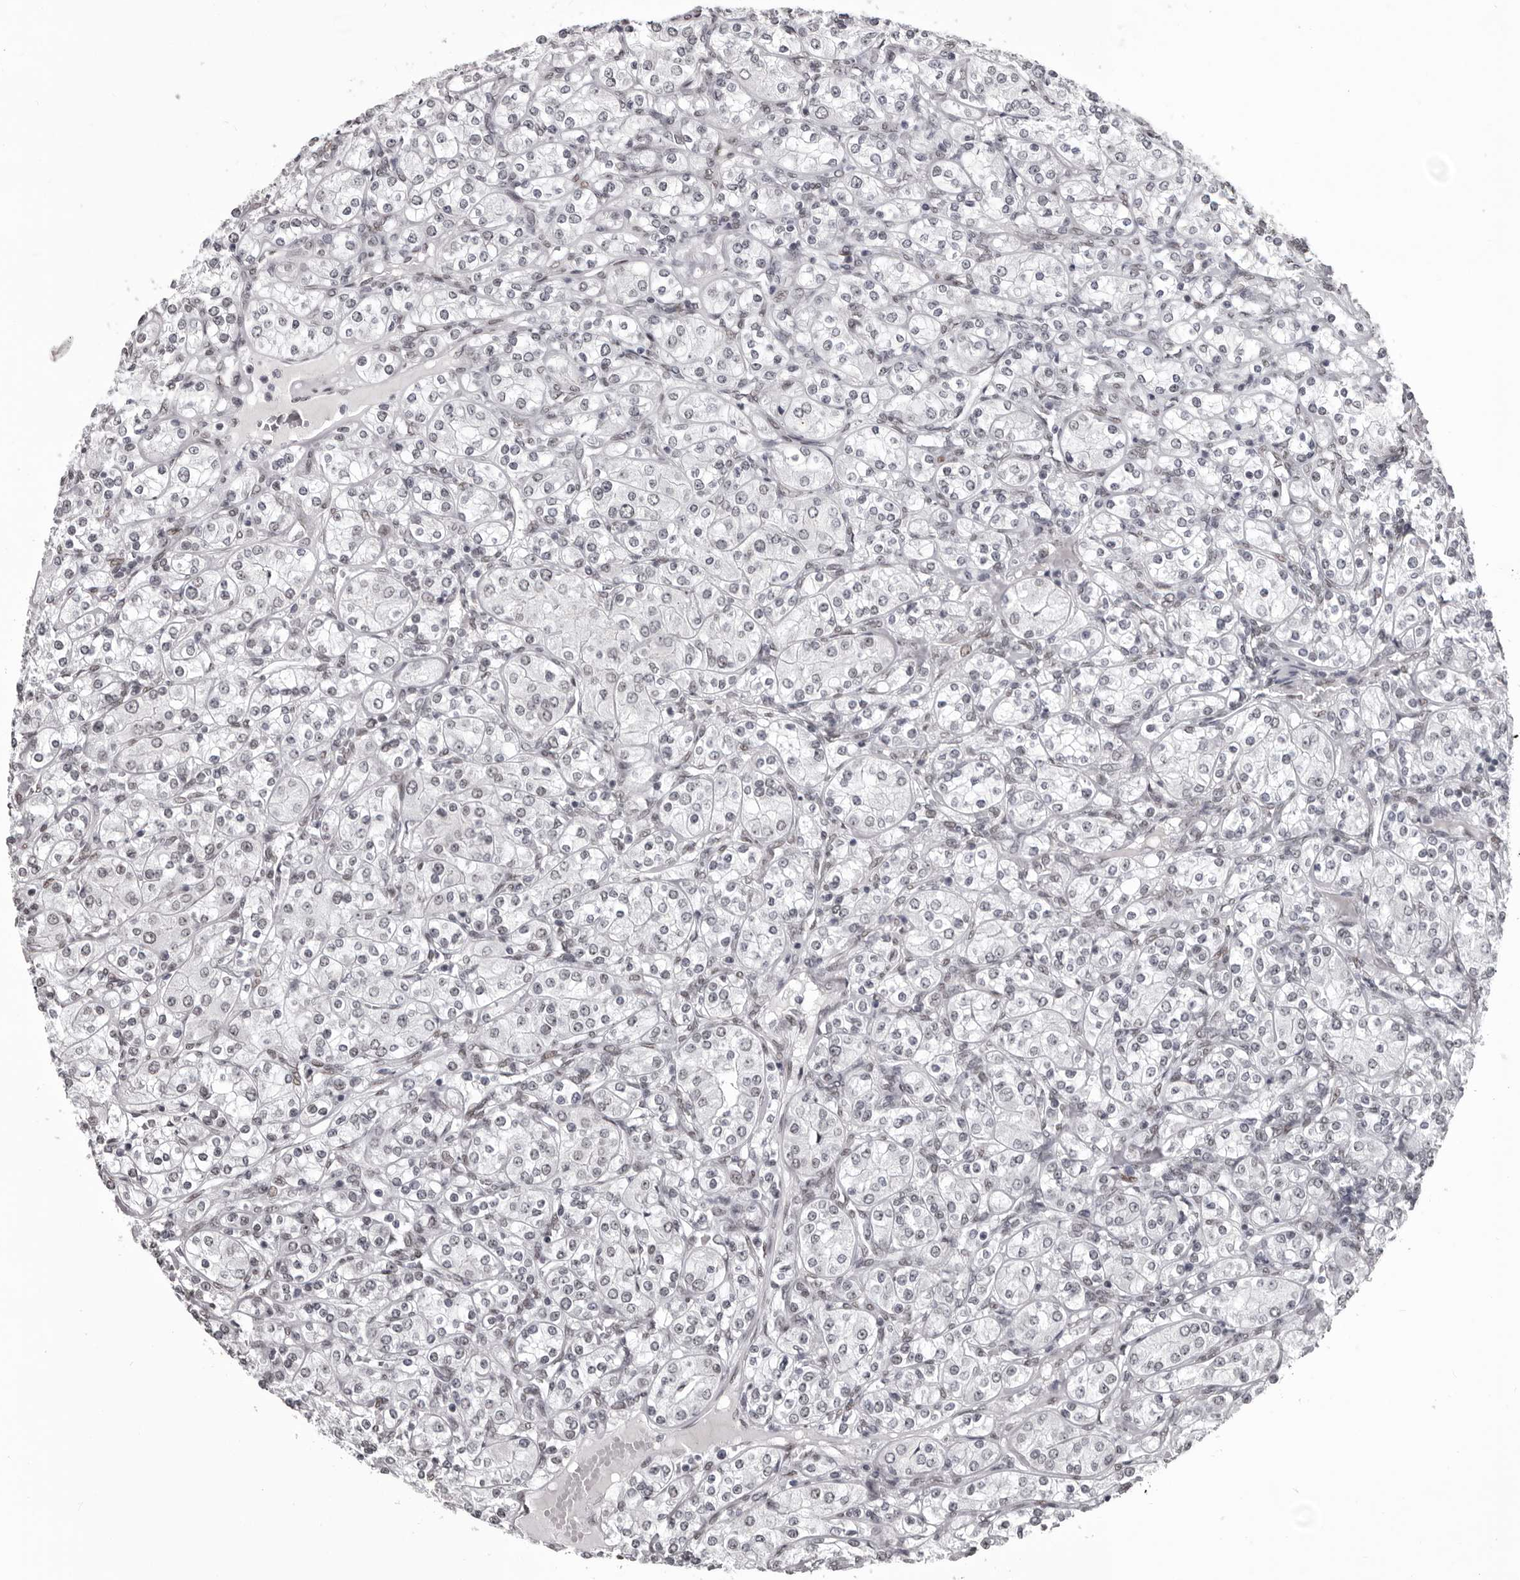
{"staining": {"intensity": "moderate", "quantity": "25%-75%", "location": "nuclear"}, "tissue": "renal cancer", "cell_type": "Tumor cells", "image_type": "cancer", "snomed": [{"axis": "morphology", "description": "Adenocarcinoma, NOS"}, {"axis": "topography", "description": "Kidney"}], "caption": "Moderate nuclear positivity for a protein is seen in about 25%-75% of tumor cells of adenocarcinoma (renal) using immunohistochemistry.", "gene": "NUMA1", "patient": {"sex": "male", "age": 77}}